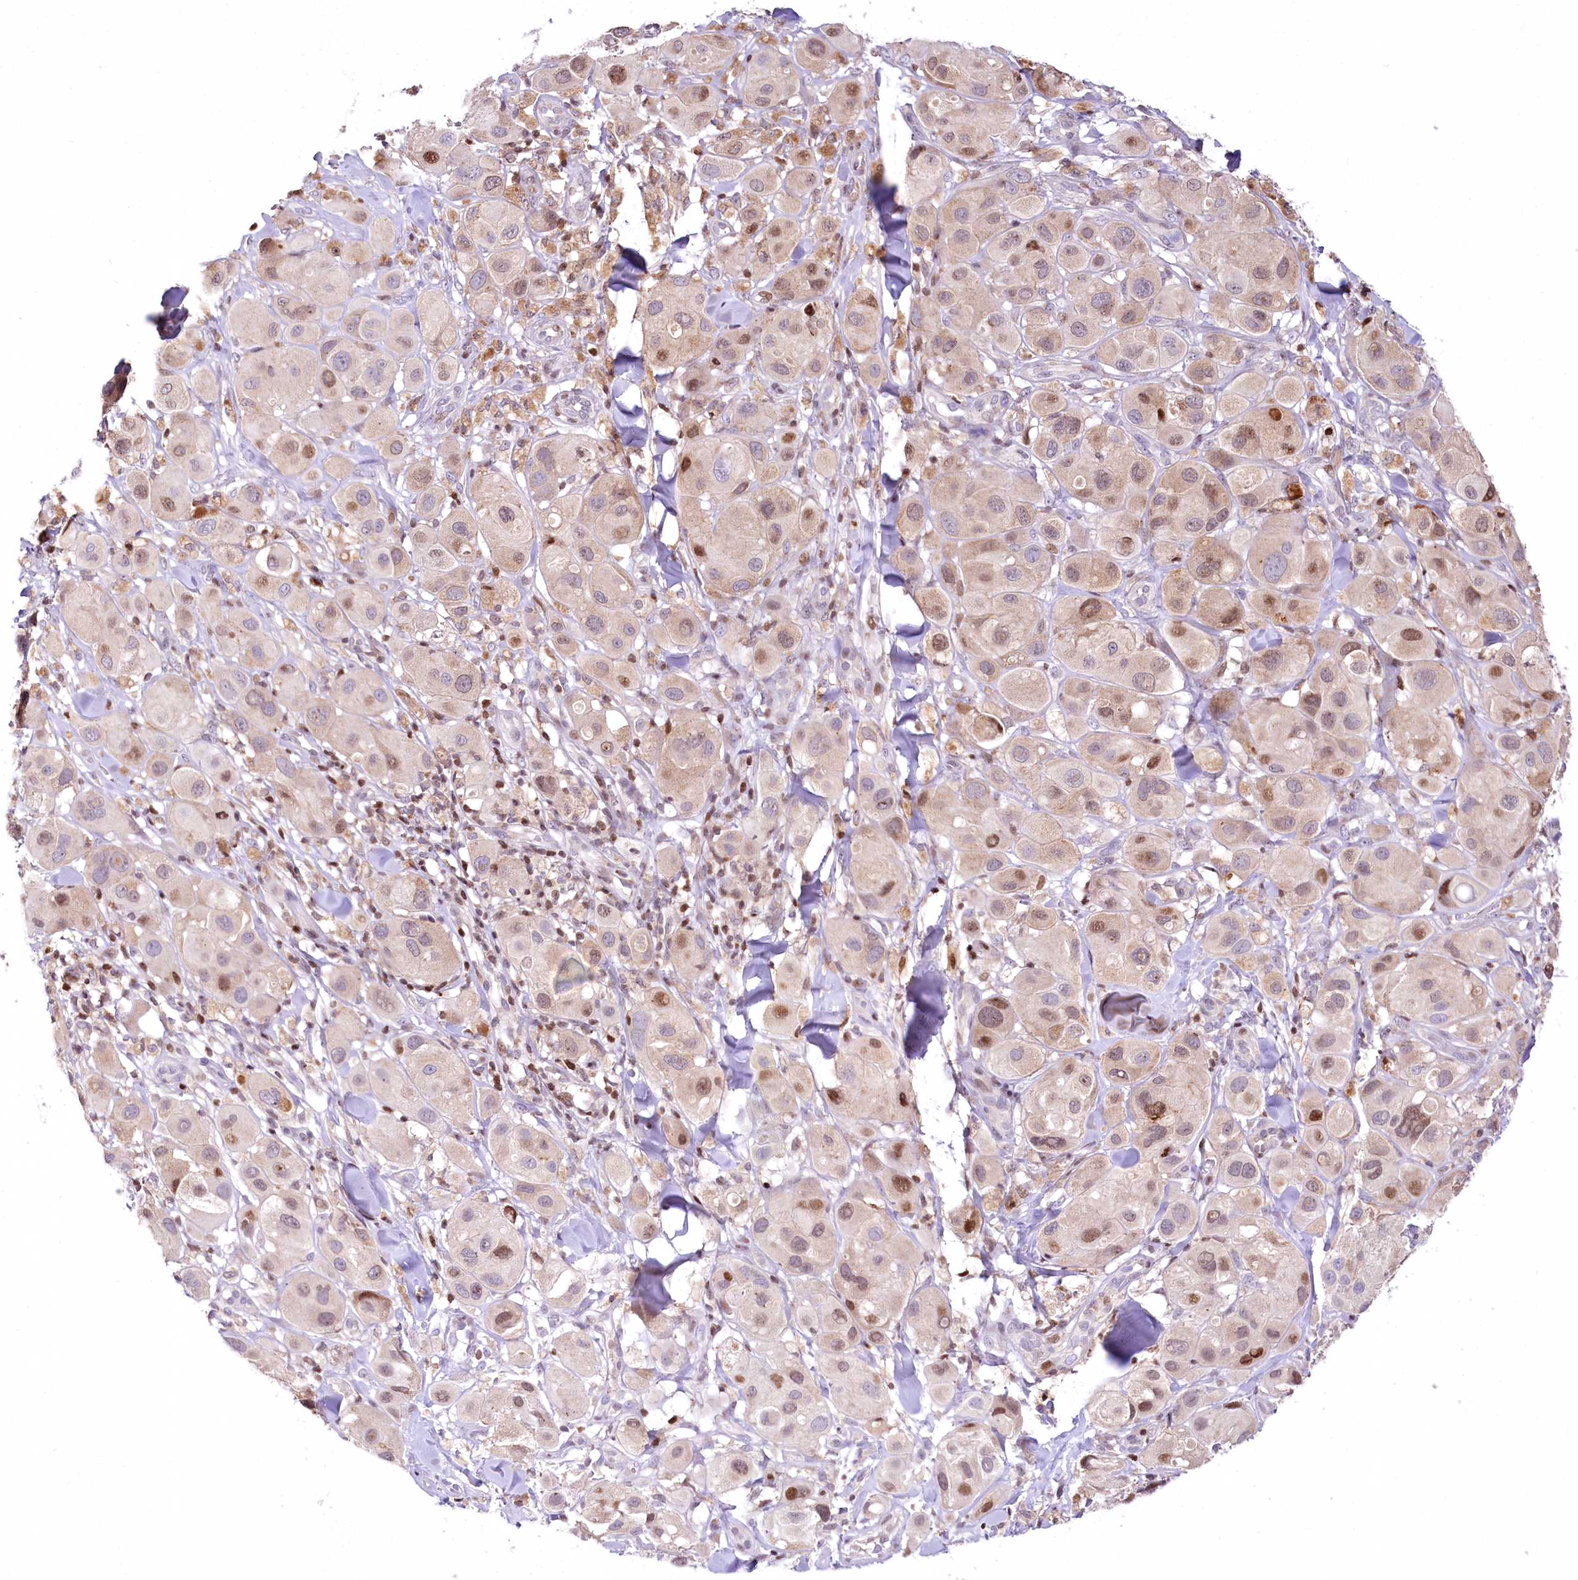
{"staining": {"intensity": "weak", "quantity": "25%-75%", "location": "cytoplasmic/membranous,nuclear"}, "tissue": "melanoma", "cell_type": "Tumor cells", "image_type": "cancer", "snomed": [{"axis": "morphology", "description": "Malignant melanoma, Metastatic site"}, {"axis": "topography", "description": "Skin"}], "caption": "Human malignant melanoma (metastatic site) stained with a brown dye reveals weak cytoplasmic/membranous and nuclear positive expression in approximately 25%-75% of tumor cells.", "gene": "ZFYVE27", "patient": {"sex": "male", "age": 41}}